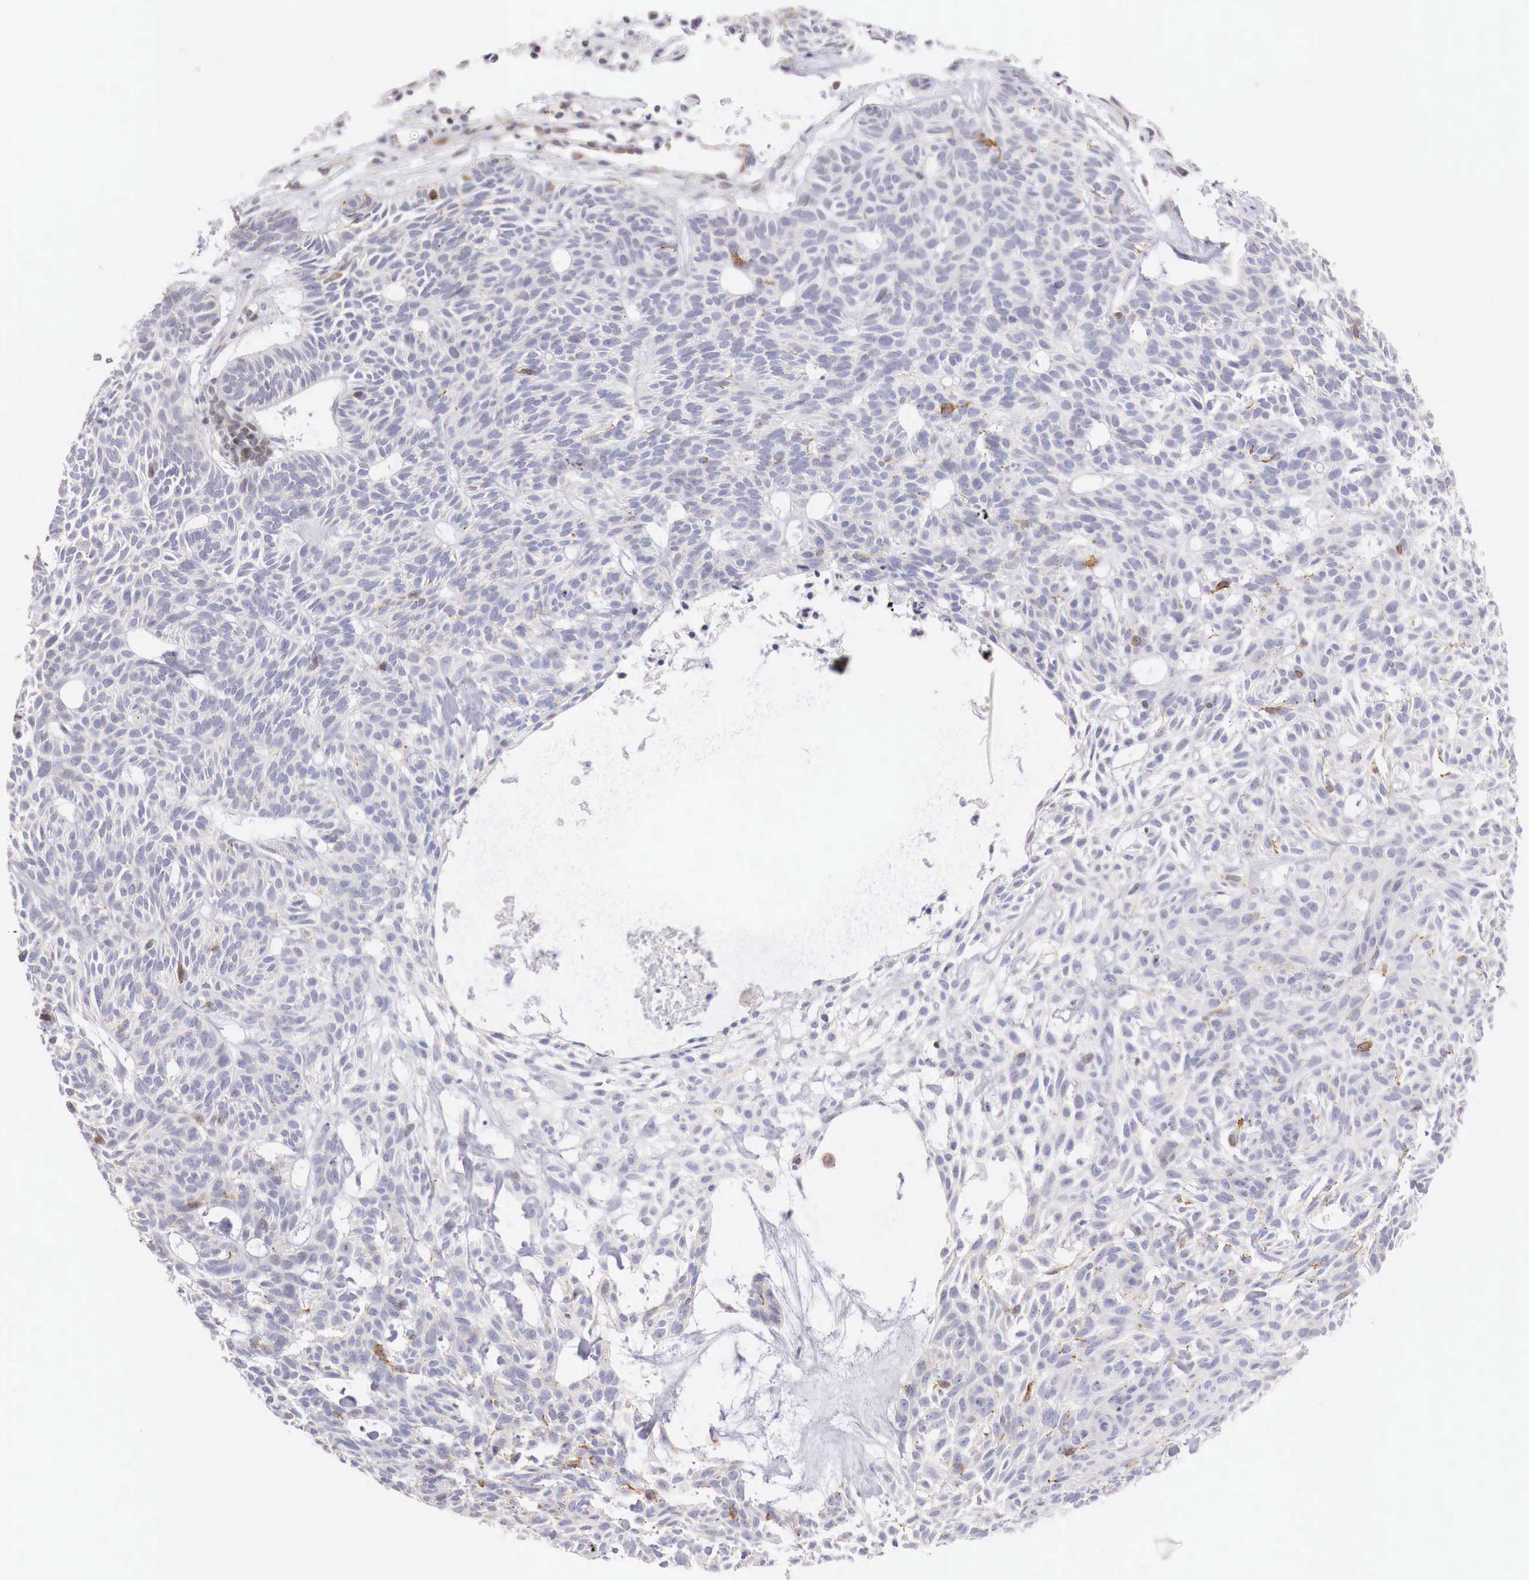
{"staining": {"intensity": "negative", "quantity": "none", "location": "none"}, "tissue": "skin cancer", "cell_type": "Tumor cells", "image_type": "cancer", "snomed": [{"axis": "morphology", "description": "Basal cell carcinoma"}, {"axis": "topography", "description": "Skin"}], "caption": "The photomicrograph displays no significant positivity in tumor cells of basal cell carcinoma (skin). (DAB immunohistochemistry visualized using brightfield microscopy, high magnification).", "gene": "CLCN5", "patient": {"sex": "male", "age": 75}}